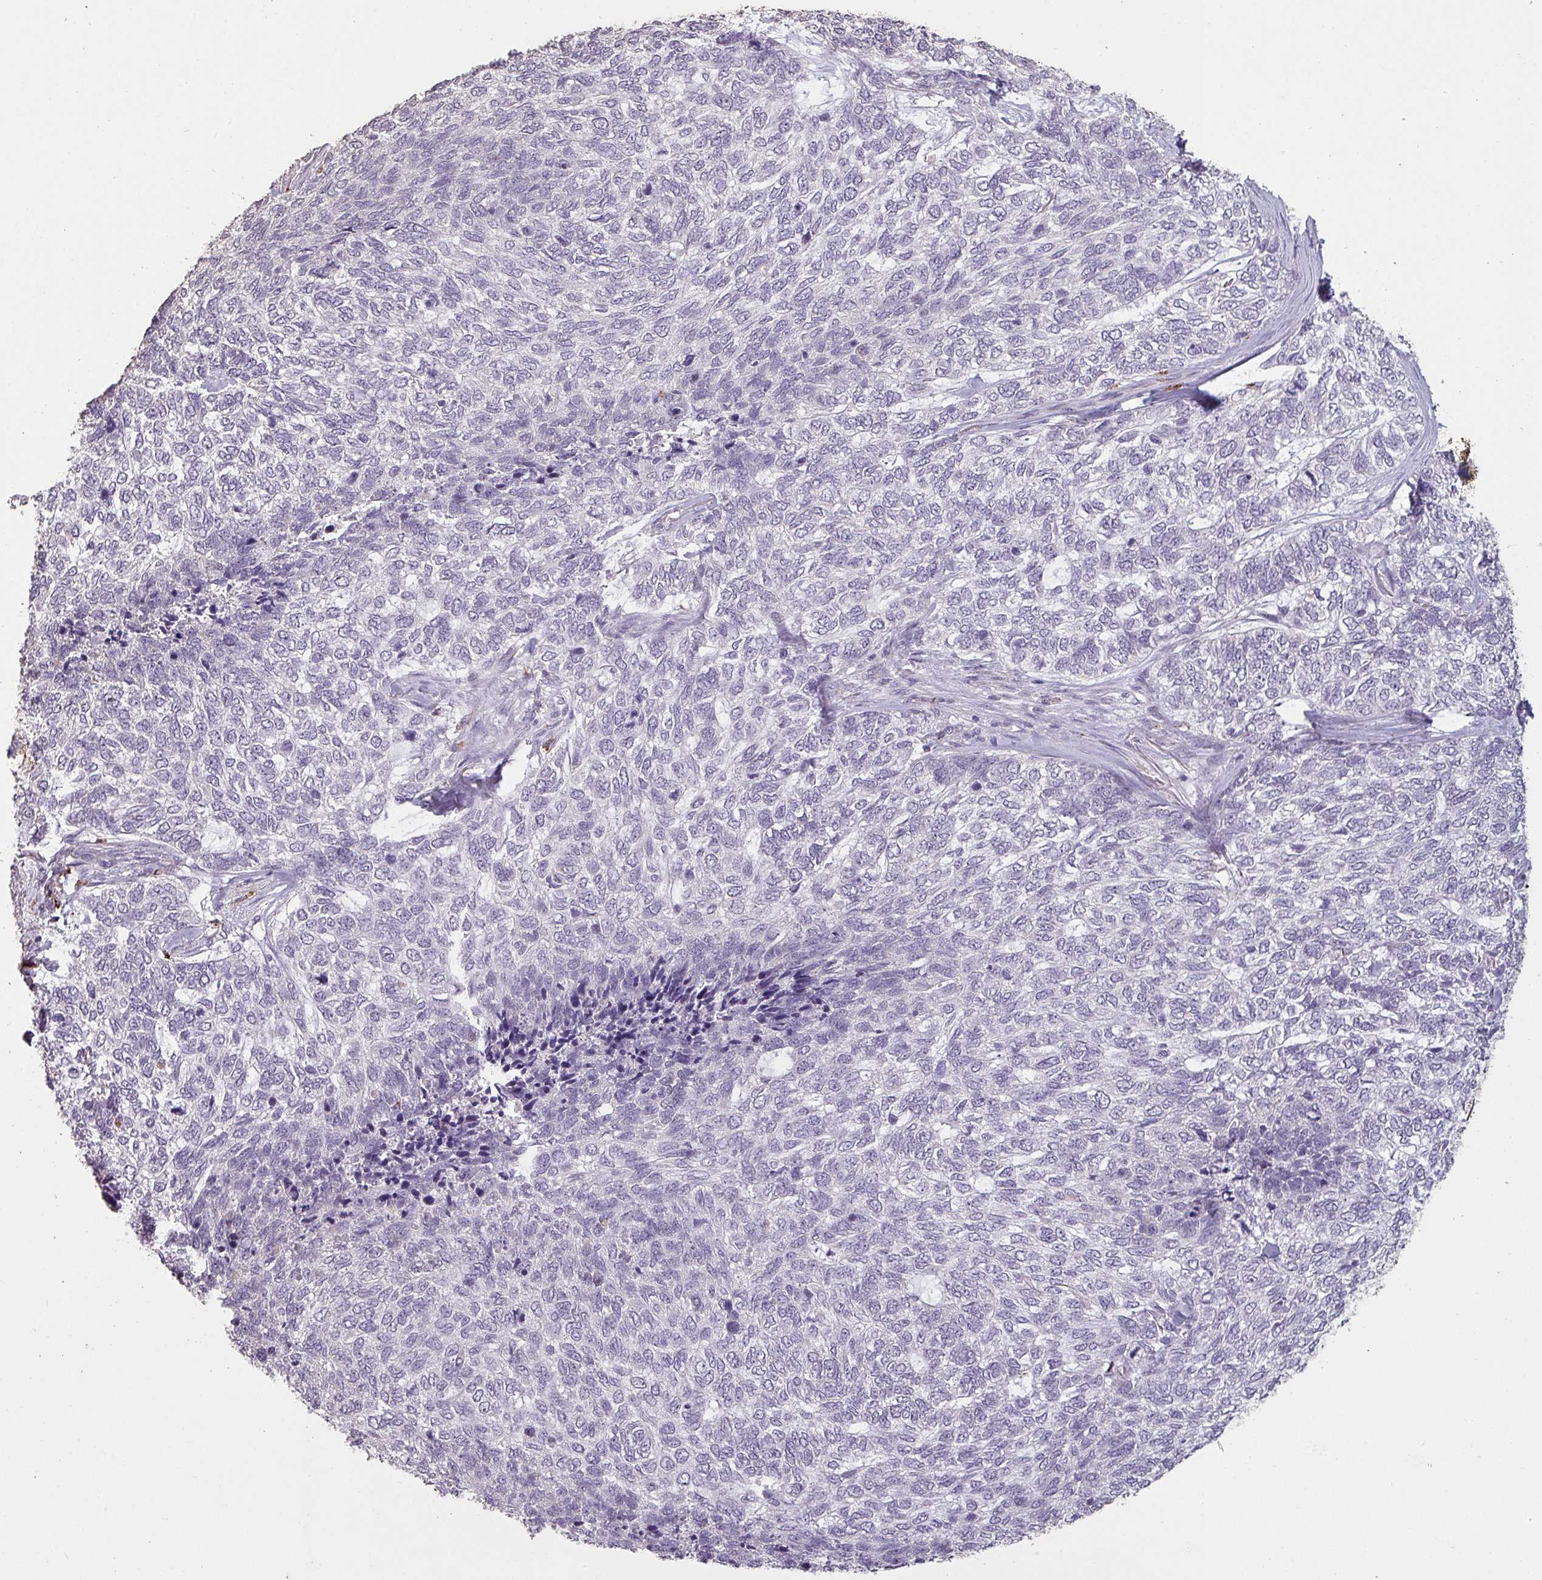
{"staining": {"intensity": "negative", "quantity": "none", "location": "none"}, "tissue": "skin cancer", "cell_type": "Tumor cells", "image_type": "cancer", "snomed": [{"axis": "morphology", "description": "Basal cell carcinoma"}, {"axis": "topography", "description": "Skin"}], "caption": "The image demonstrates no significant expression in tumor cells of basal cell carcinoma (skin).", "gene": "LYPLA1", "patient": {"sex": "female", "age": 65}}